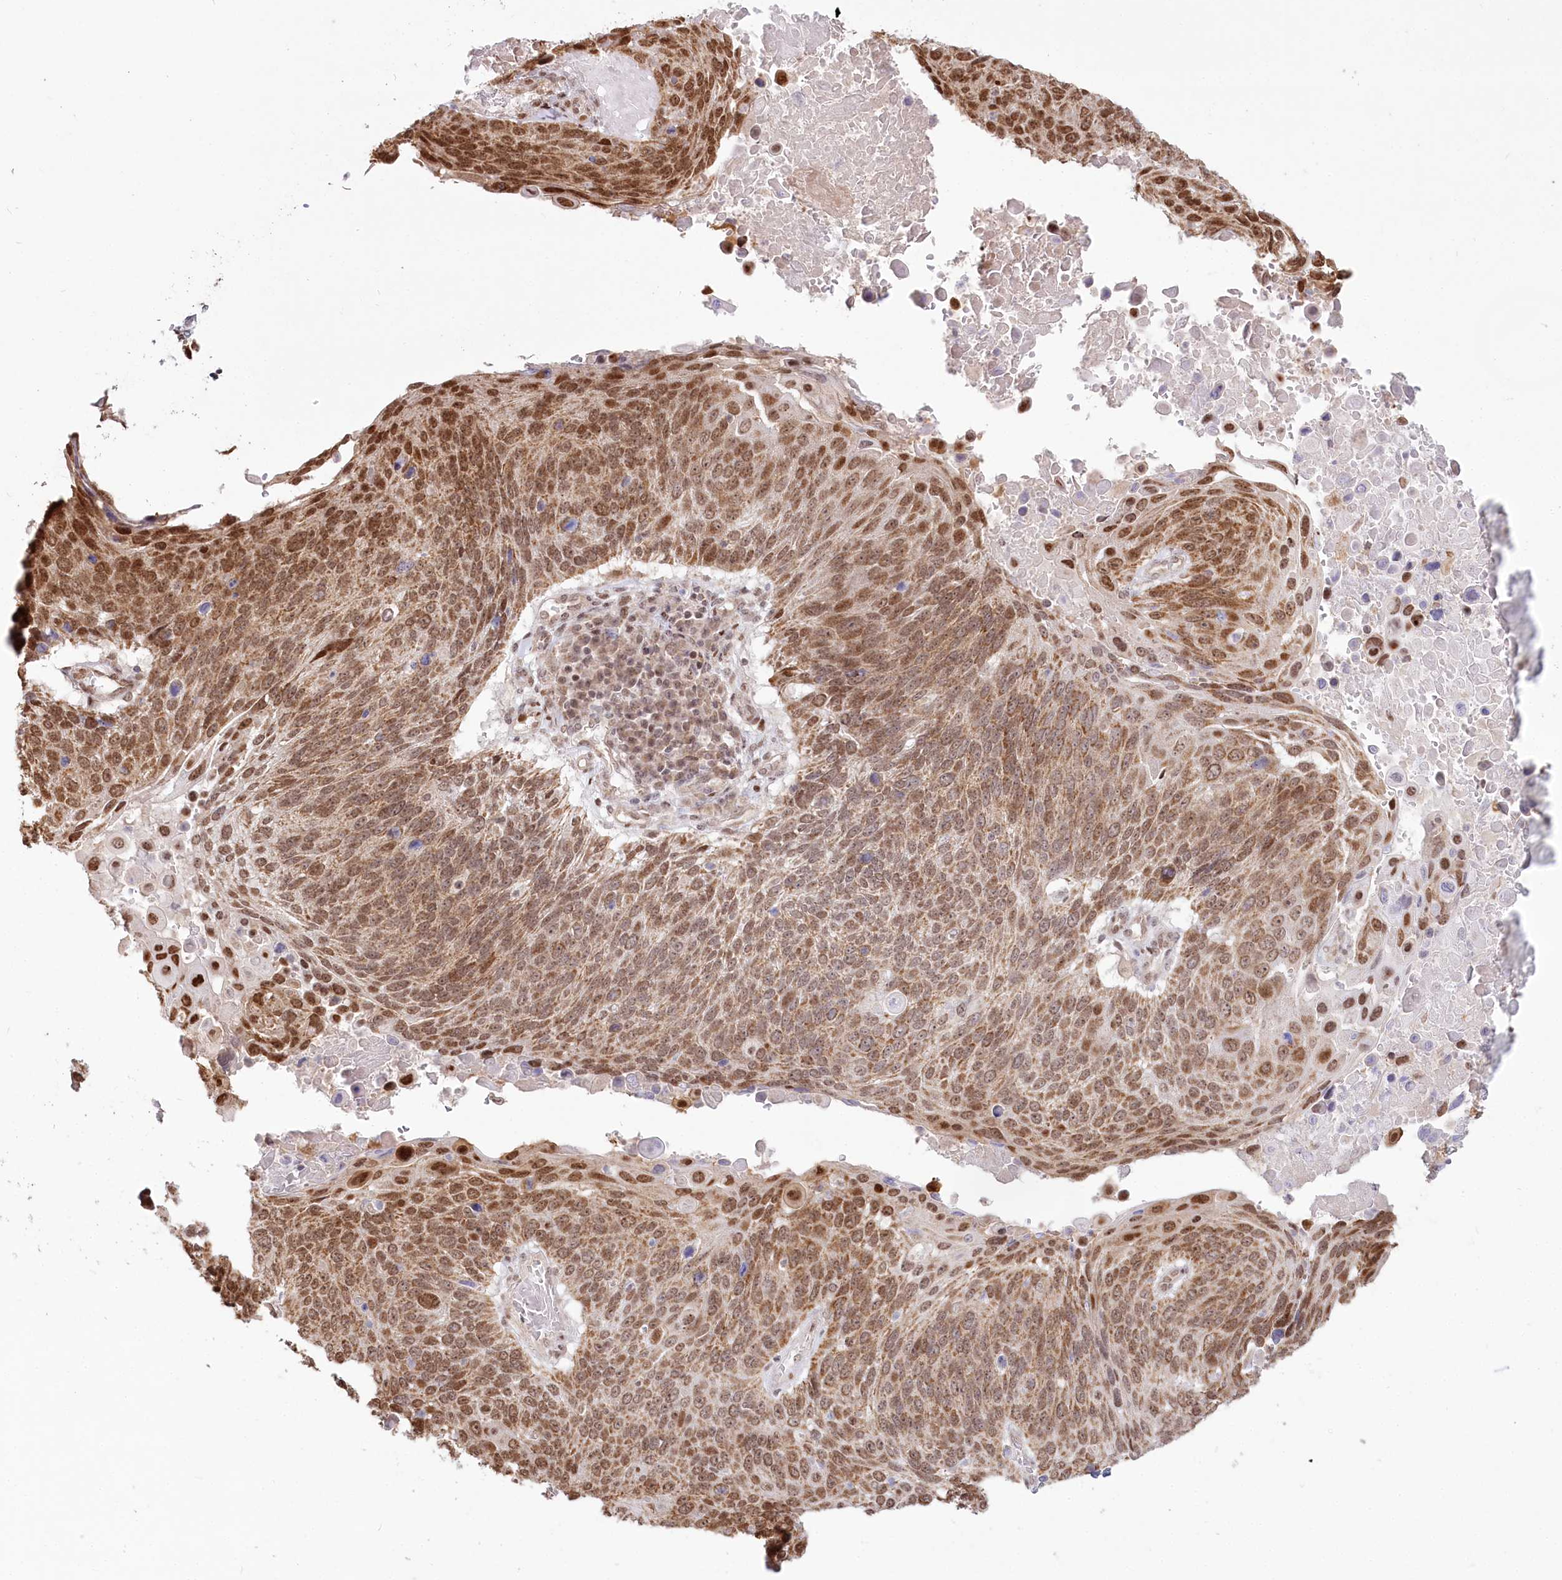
{"staining": {"intensity": "strong", "quantity": ">75%", "location": "cytoplasmic/membranous,nuclear"}, "tissue": "lung cancer", "cell_type": "Tumor cells", "image_type": "cancer", "snomed": [{"axis": "morphology", "description": "Squamous cell carcinoma, NOS"}, {"axis": "topography", "description": "Lung"}], "caption": "Protein expression analysis of human lung cancer (squamous cell carcinoma) reveals strong cytoplasmic/membranous and nuclear expression in approximately >75% of tumor cells.", "gene": "PYURF", "patient": {"sex": "male", "age": 66}}